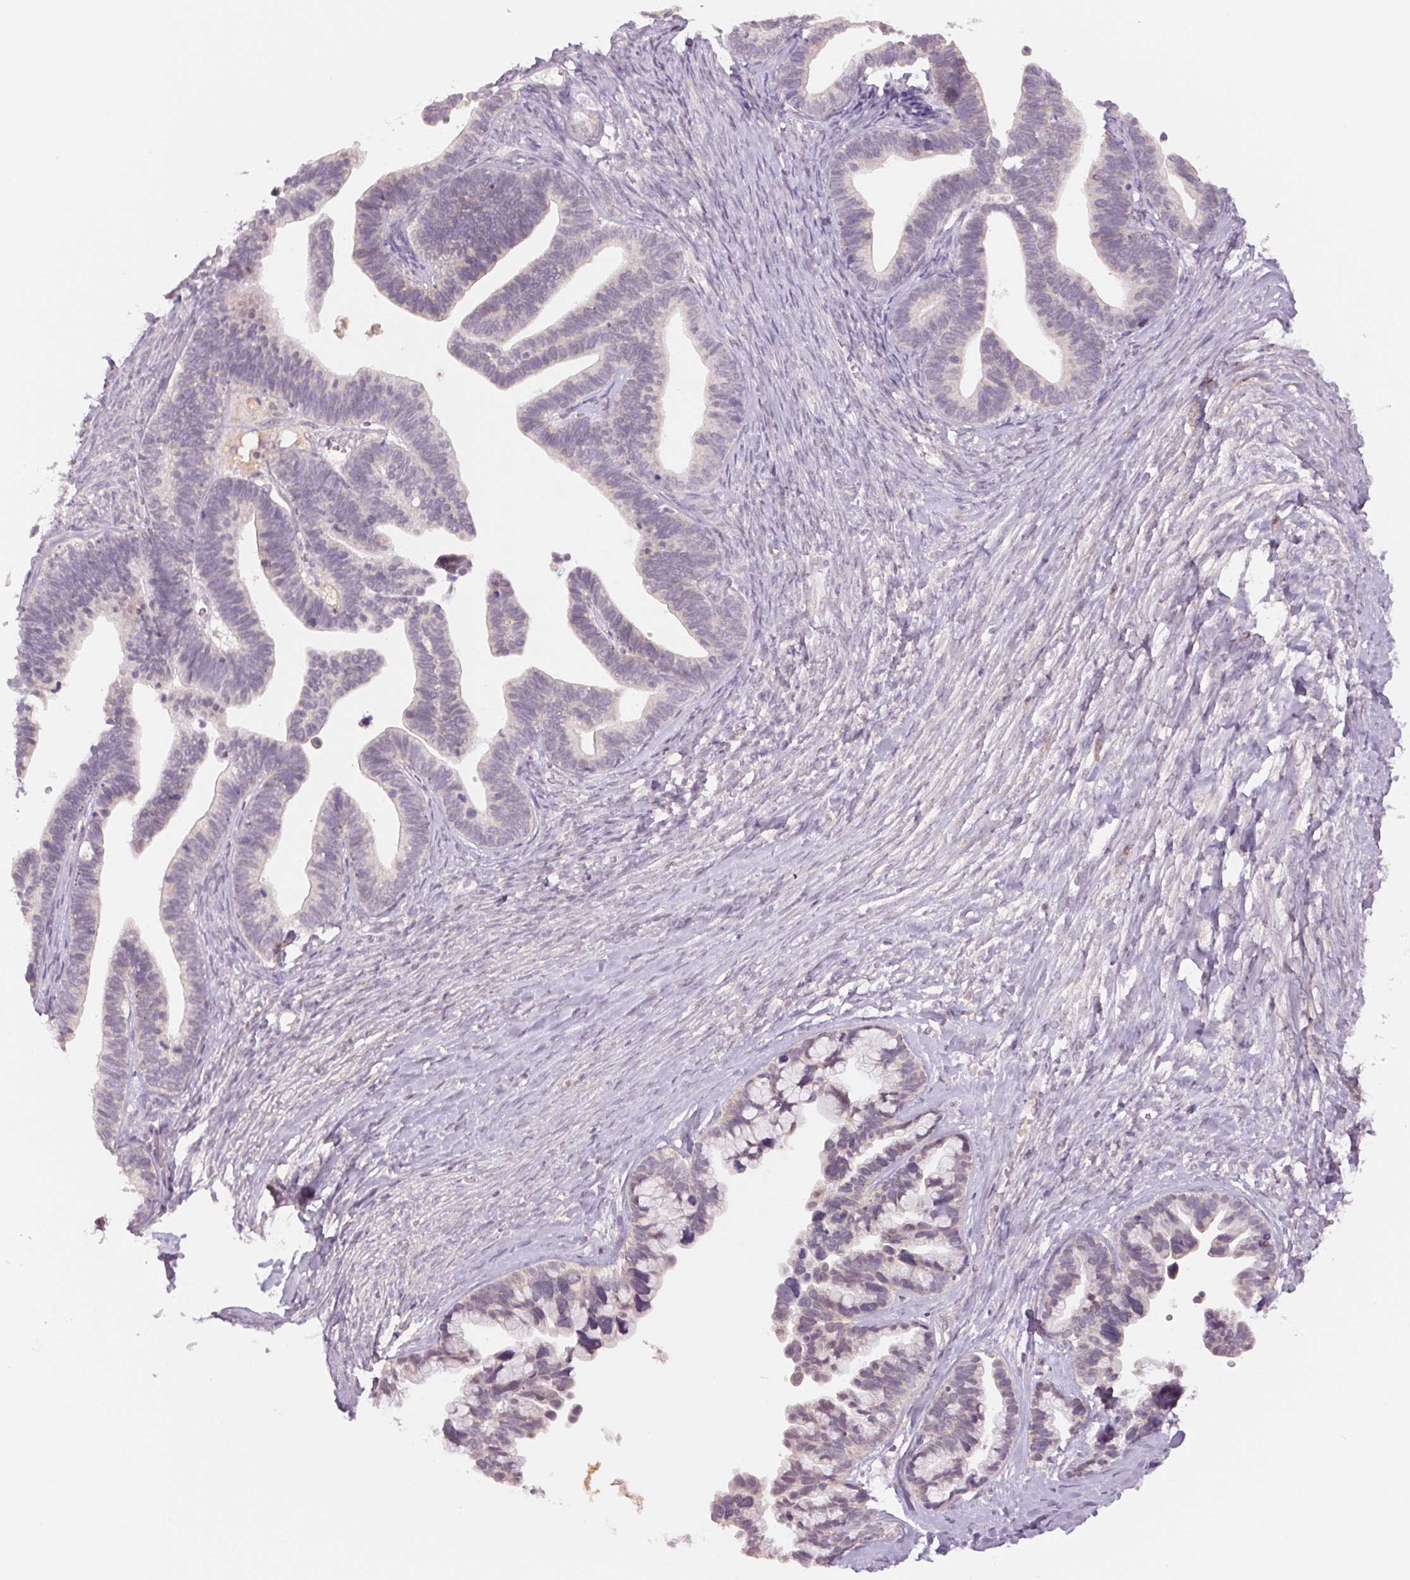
{"staining": {"intensity": "negative", "quantity": "none", "location": "none"}, "tissue": "ovarian cancer", "cell_type": "Tumor cells", "image_type": "cancer", "snomed": [{"axis": "morphology", "description": "Cystadenocarcinoma, serous, NOS"}, {"axis": "topography", "description": "Ovary"}], "caption": "There is no significant expression in tumor cells of ovarian cancer (serous cystadenocarcinoma).", "gene": "PPIA", "patient": {"sex": "female", "age": 56}}